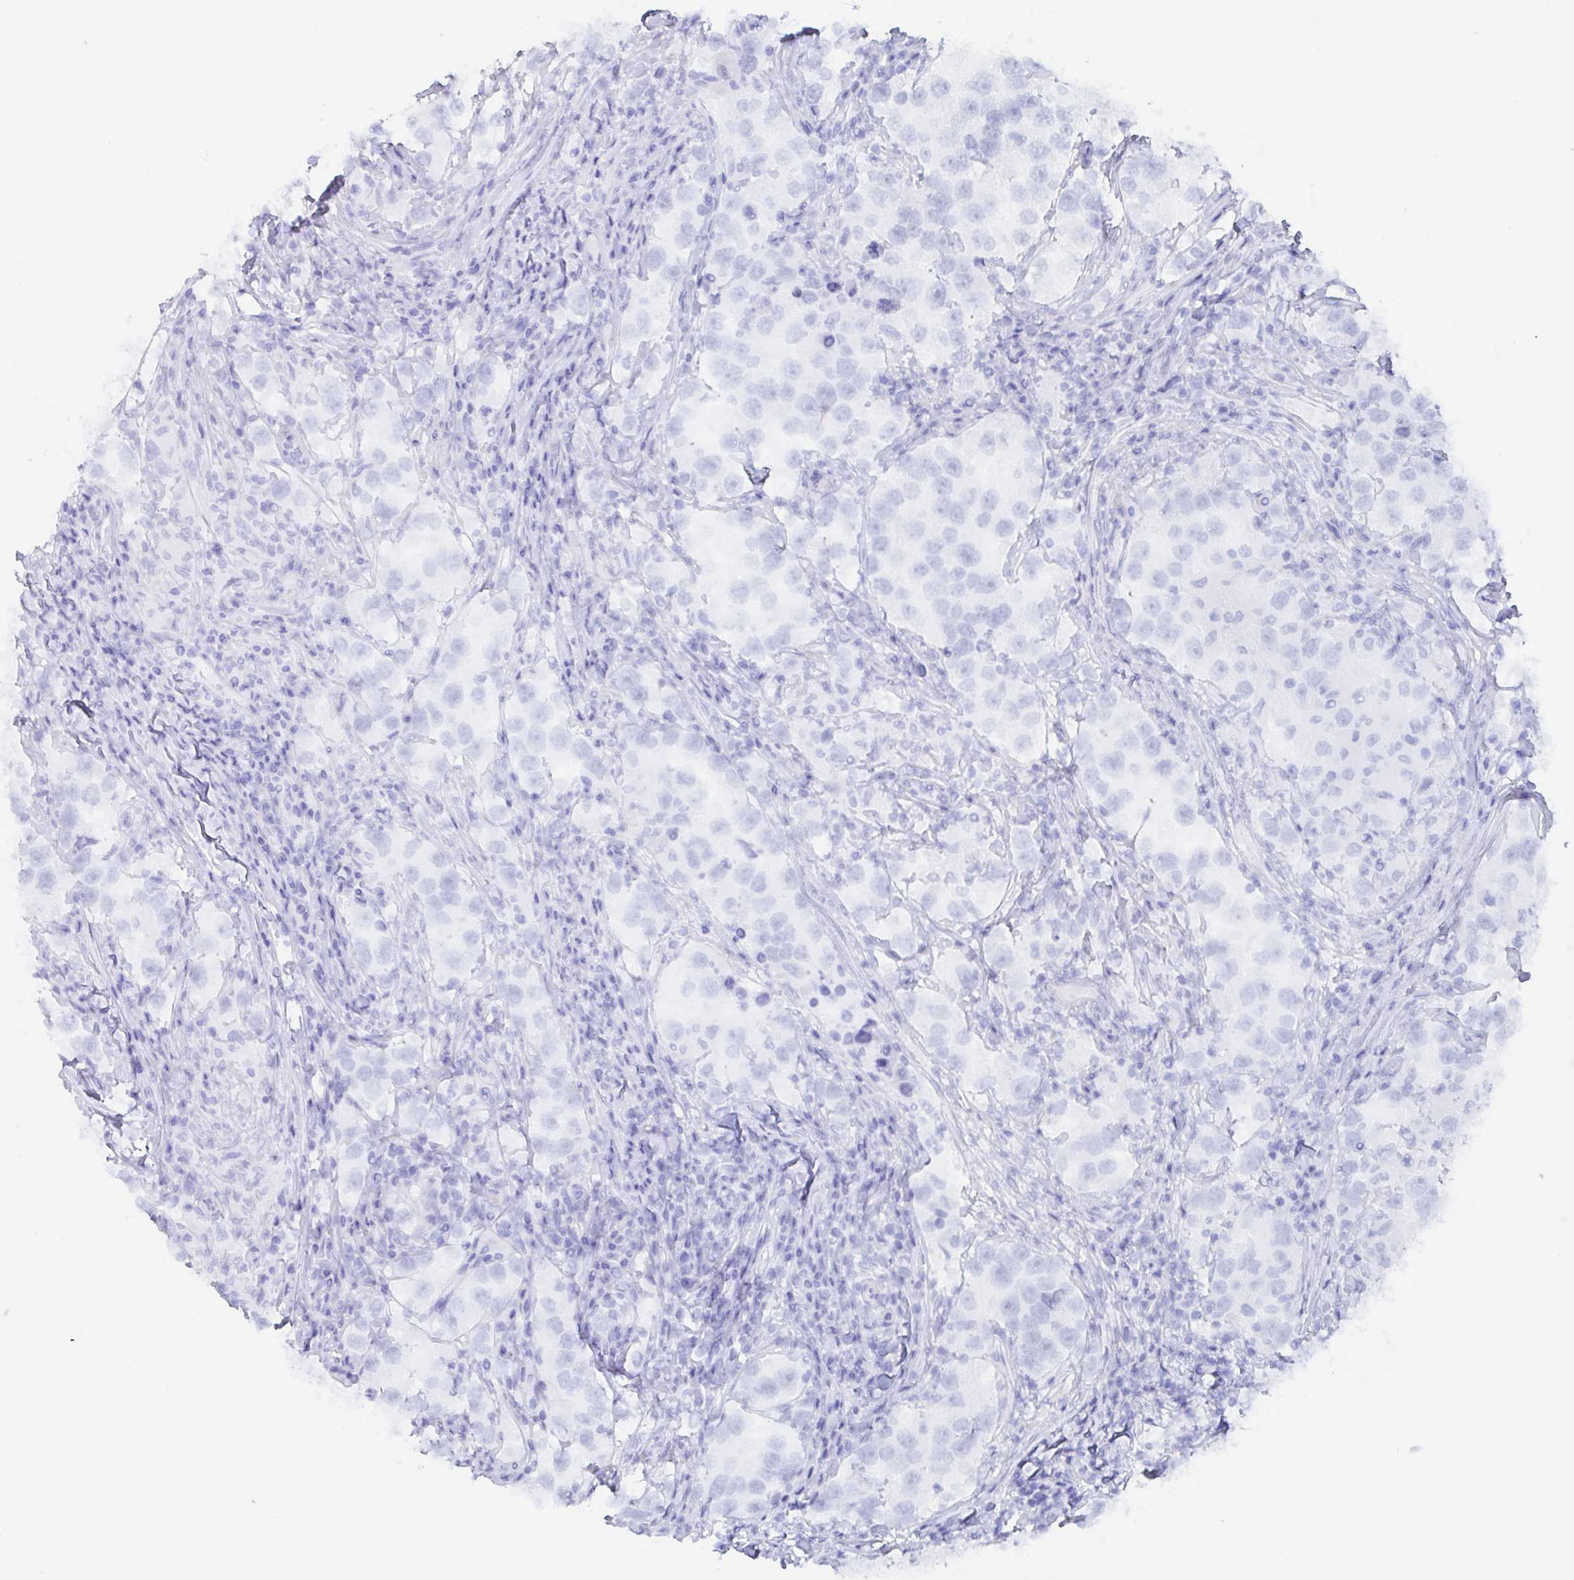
{"staining": {"intensity": "negative", "quantity": "none", "location": "none"}, "tissue": "testis cancer", "cell_type": "Tumor cells", "image_type": "cancer", "snomed": [{"axis": "morphology", "description": "Seminoma, NOS"}, {"axis": "topography", "description": "Testis"}], "caption": "Tumor cells show no significant protein positivity in testis seminoma.", "gene": "POU2F3", "patient": {"sex": "male", "age": 46}}